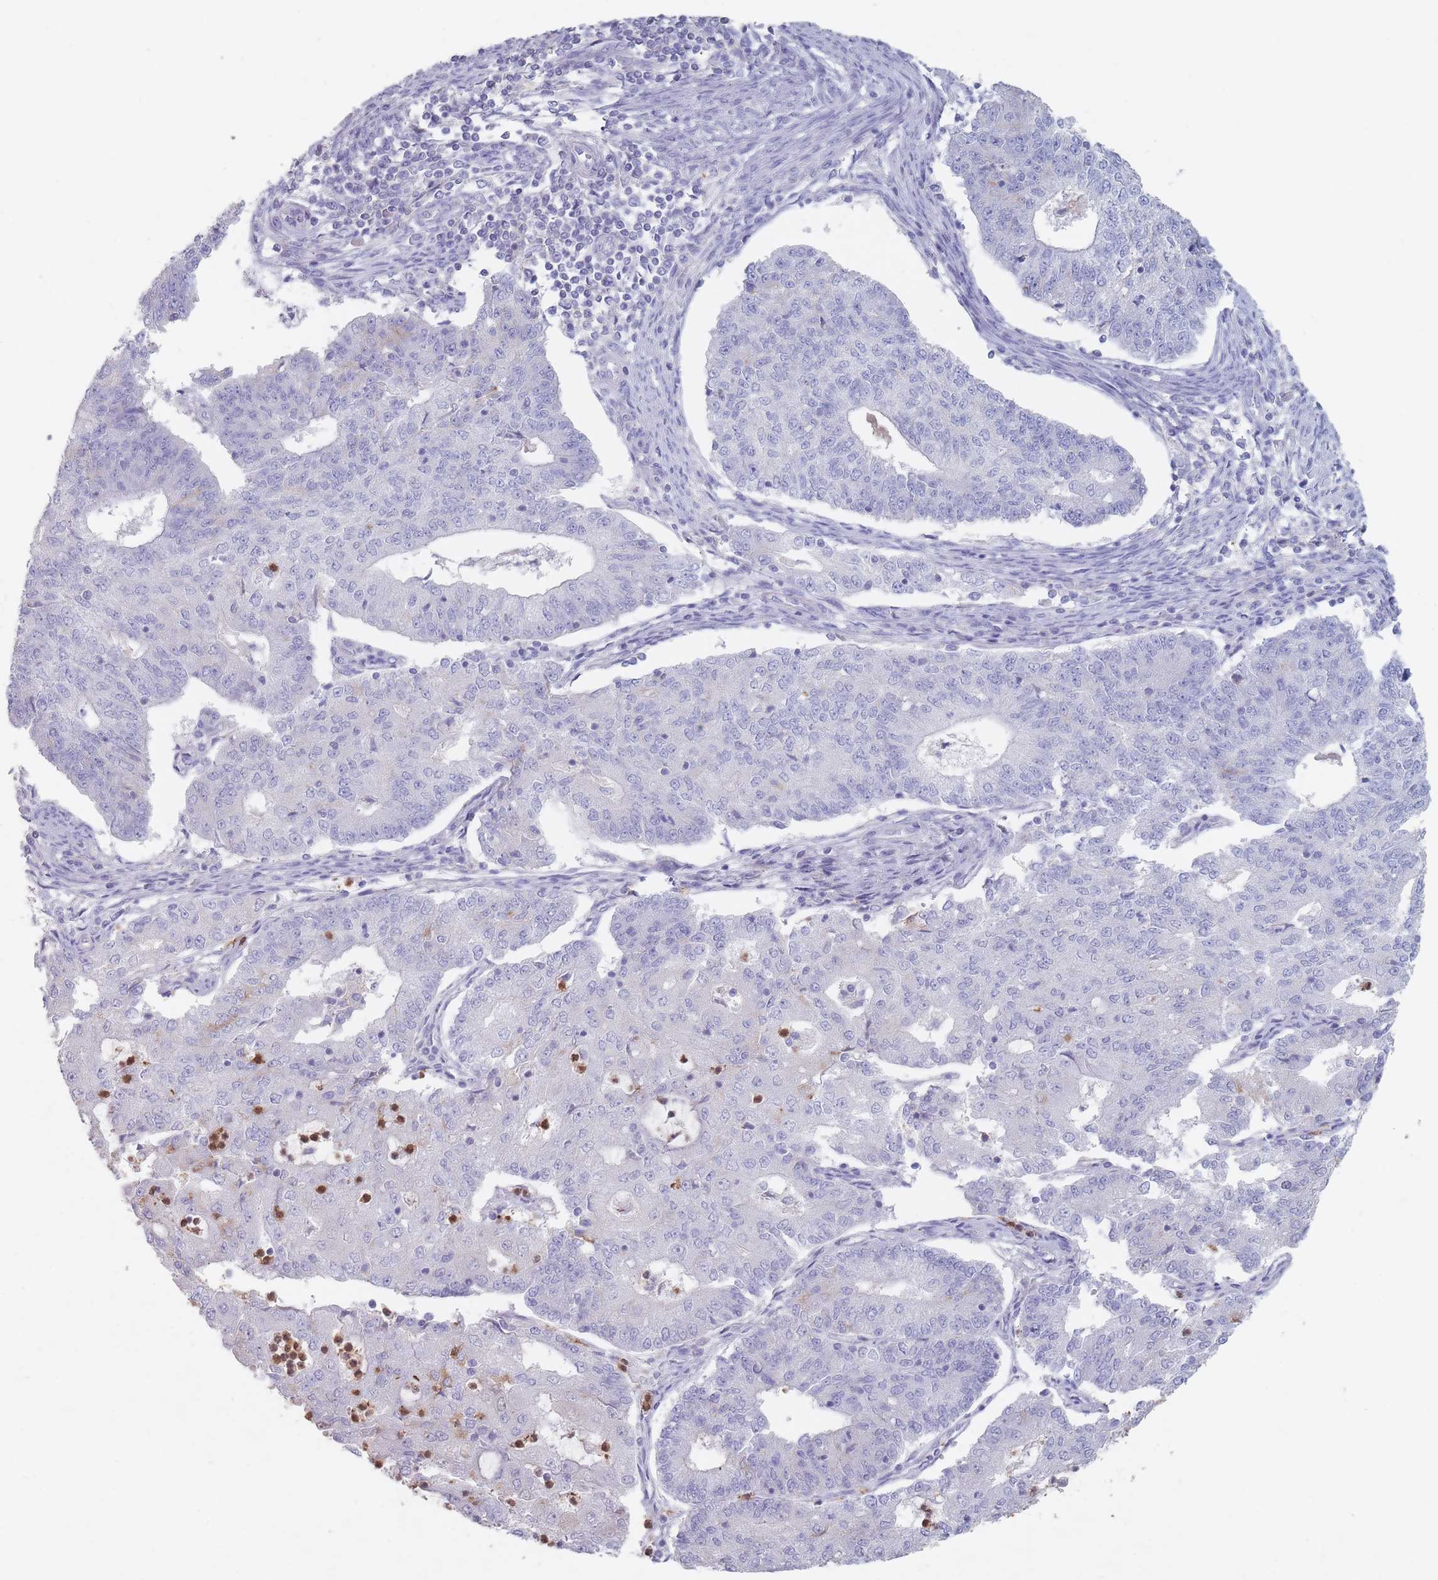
{"staining": {"intensity": "negative", "quantity": "none", "location": "none"}, "tissue": "endometrial cancer", "cell_type": "Tumor cells", "image_type": "cancer", "snomed": [{"axis": "morphology", "description": "Adenocarcinoma, NOS"}, {"axis": "topography", "description": "Endometrium"}], "caption": "The photomicrograph exhibits no significant positivity in tumor cells of endometrial adenocarcinoma.", "gene": "ATP1A3", "patient": {"sex": "female", "age": 56}}